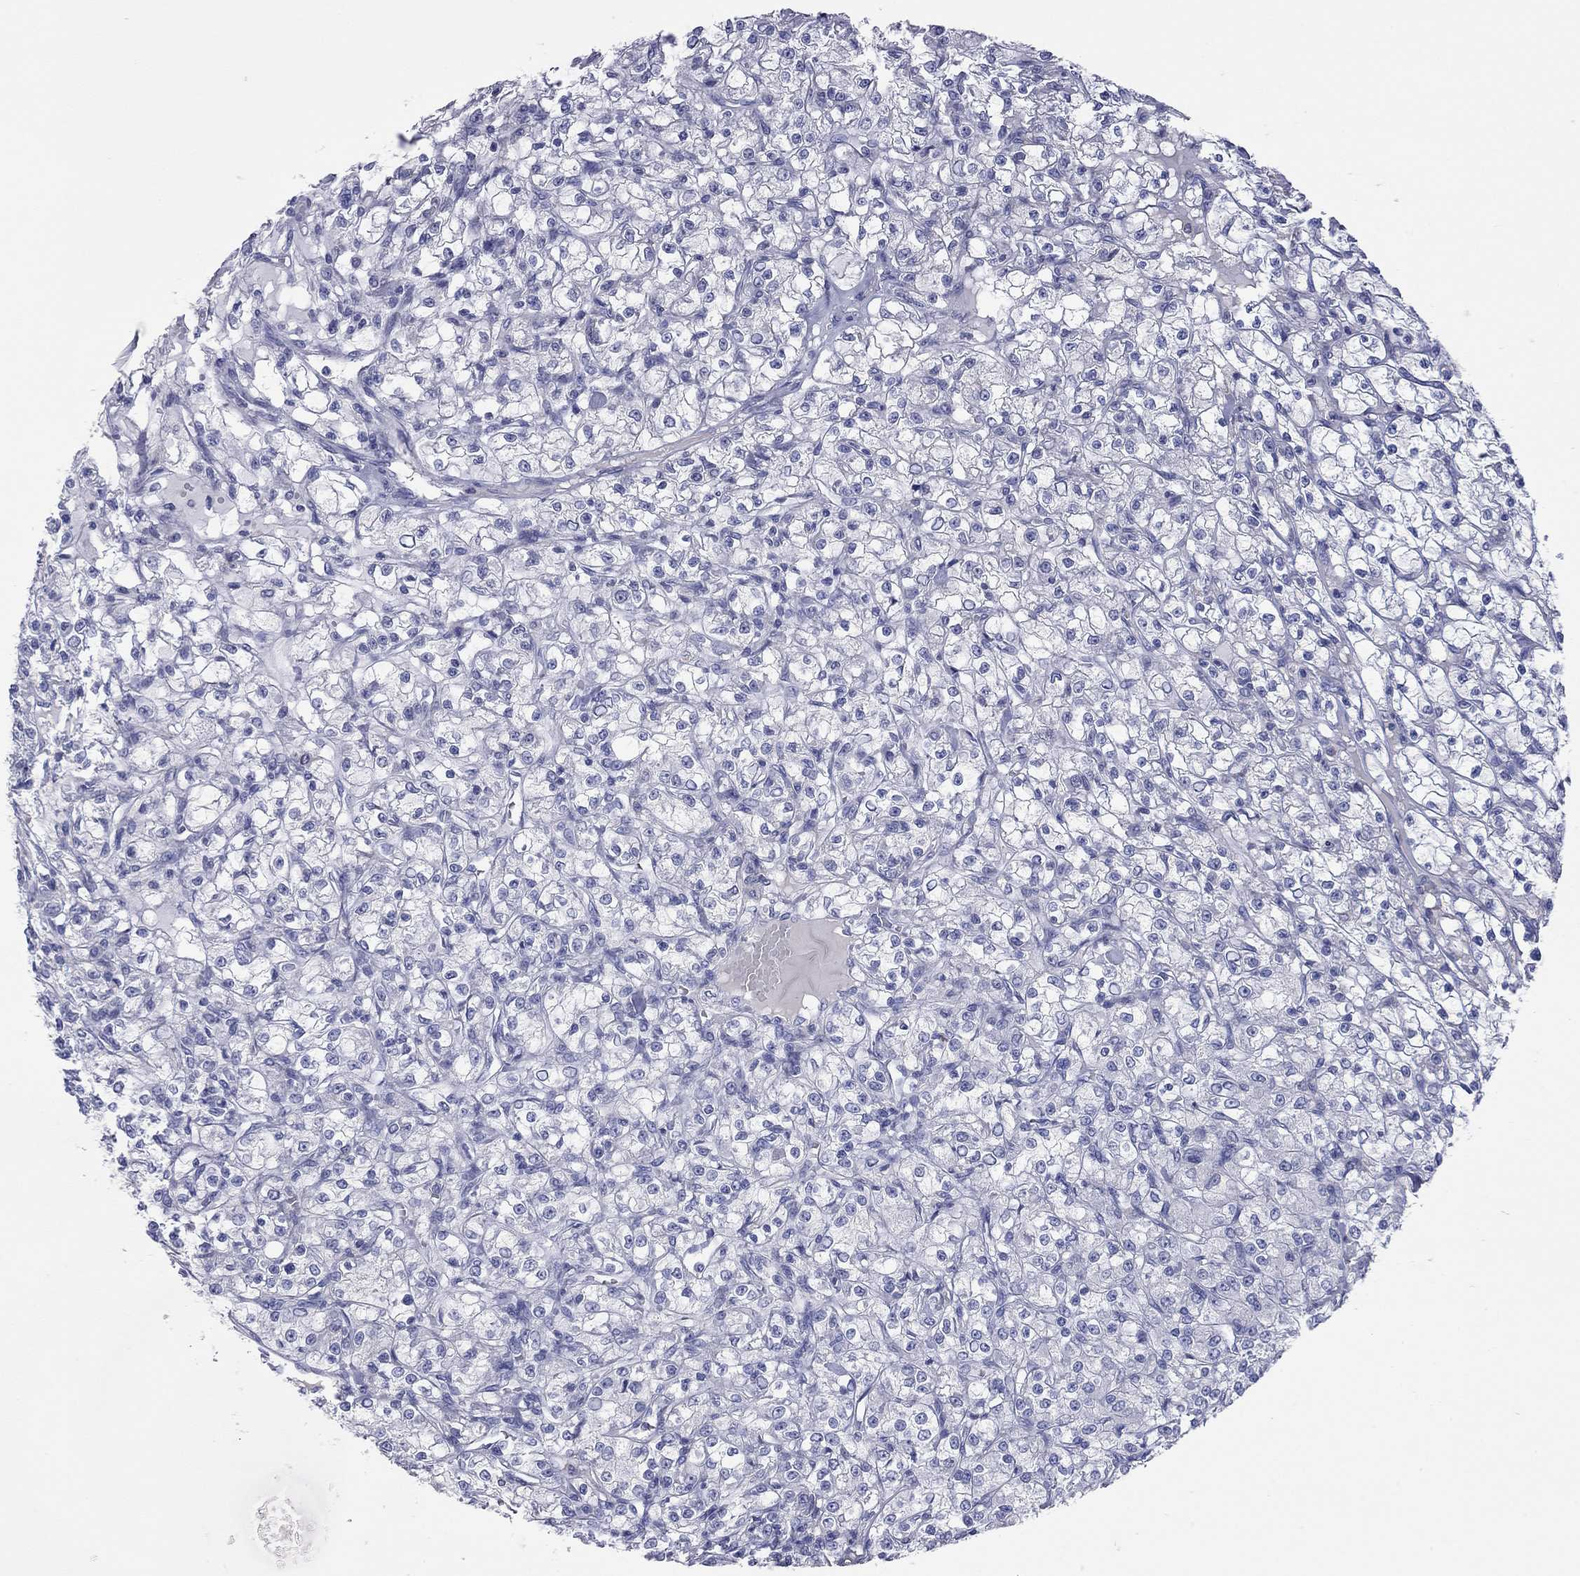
{"staining": {"intensity": "negative", "quantity": "none", "location": "none"}, "tissue": "renal cancer", "cell_type": "Tumor cells", "image_type": "cancer", "snomed": [{"axis": "morphology", "description": "Adenocarcinoma, NOS"}, {"axis": "topography", "description": "Kidney"}], "caption": "This is a histopathology image of immunohistochemistry (IHC) staining of renal cancer, which shows no expression in tumor cells.", "gene": "ACTL7B", "patient": {"sex": "female", "age": 59}}